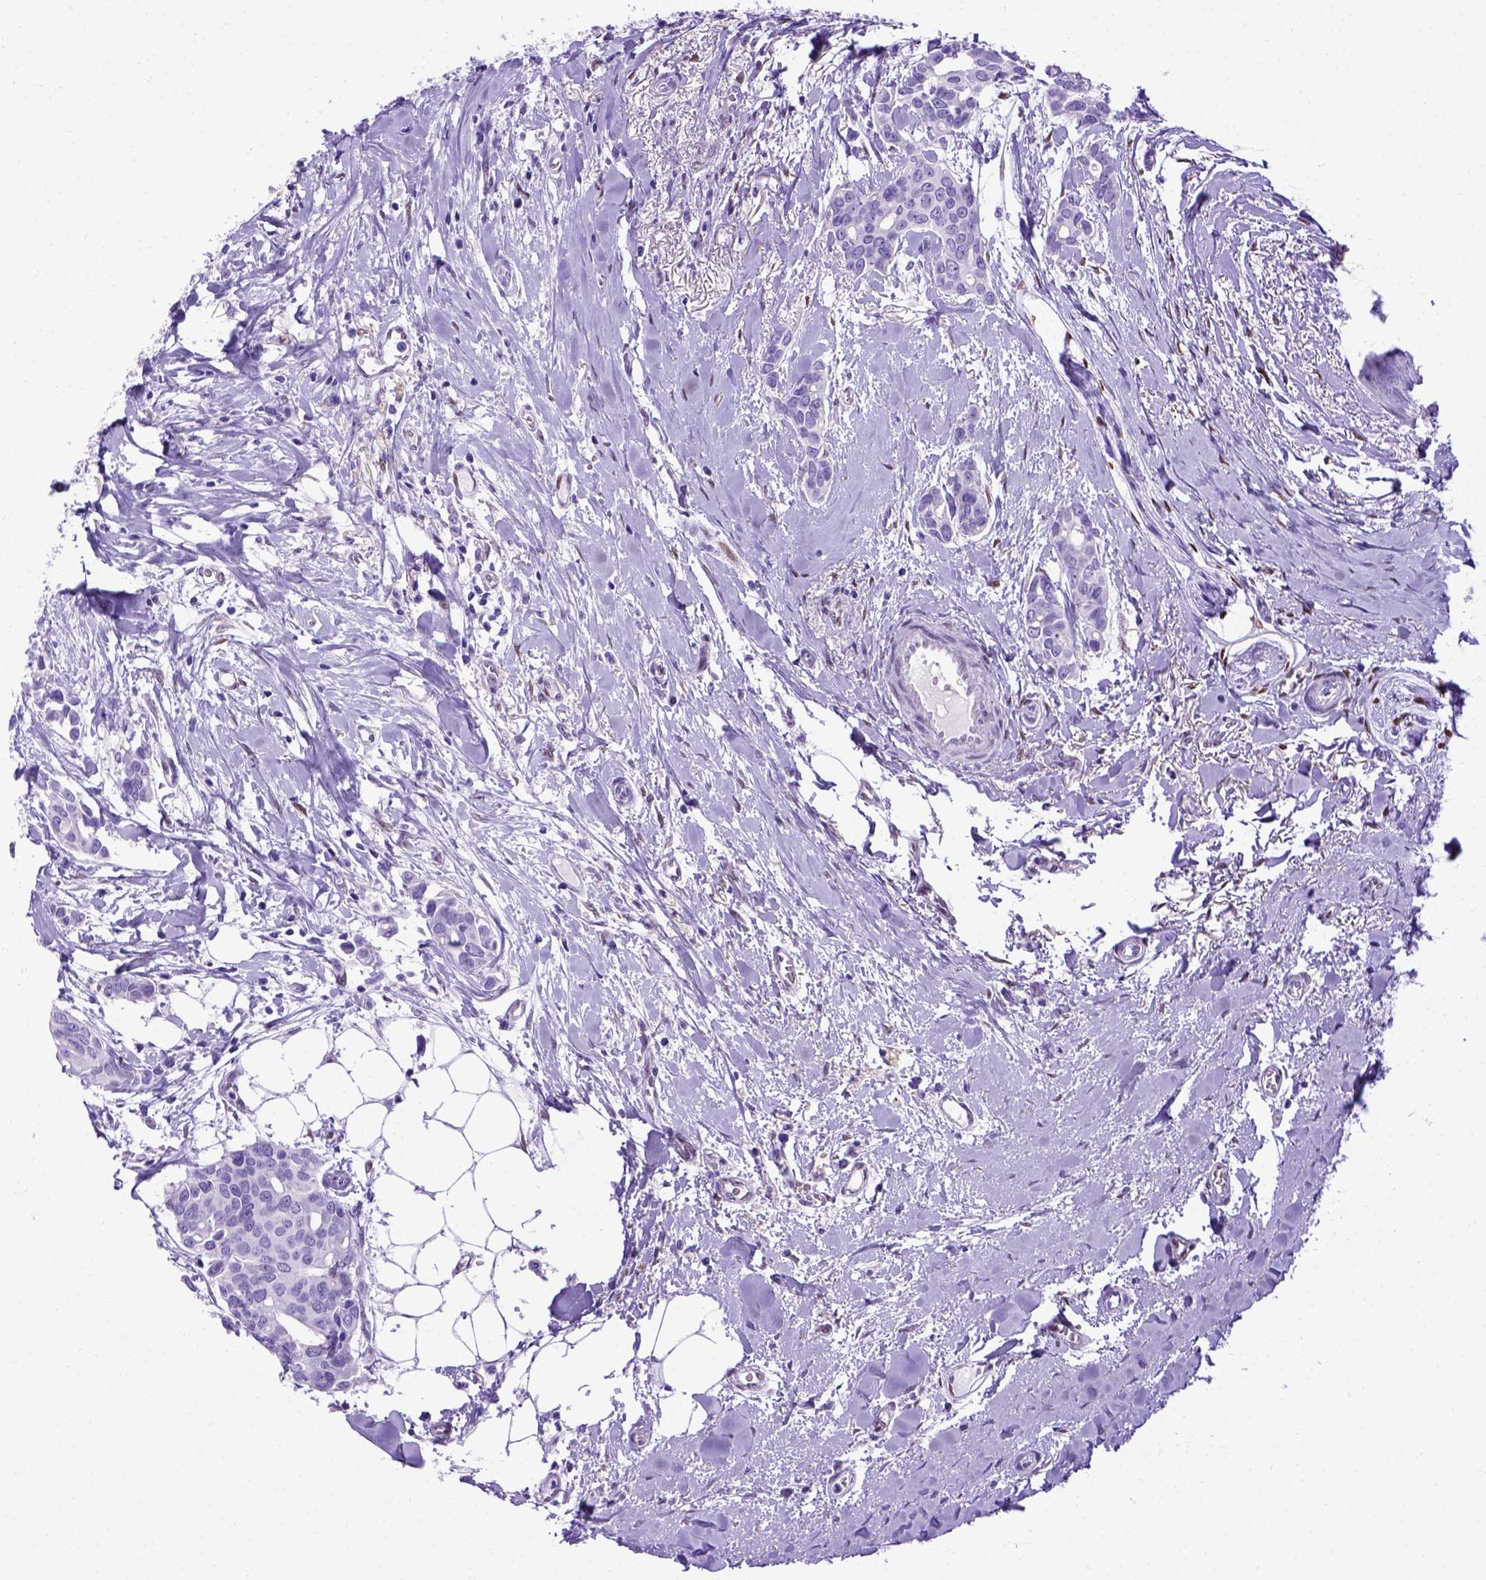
{"staining": {"intensity": "negative", "quantity": "none", "location": "none"}, "tissue": "breast cancer", "cell_type": "Tumor cells", "image_type": "cancer", "snomed": [{"axis": "morphology", "description": "Duct carcinoma"}, {"axis": "topography", "description": "Breast"}], "caption": "DAB immunohistochemical staining of intraductal carcinoma (breast) demonstrates no significant staining in tumor cells. The staining is performed using DAB (3,3'-diaminobenzidine) brown chromogen with nuclei counter-stained in using hematoxylin.", "gene": "MEOX2", "patient": {"sex": "female", "age": 54}}